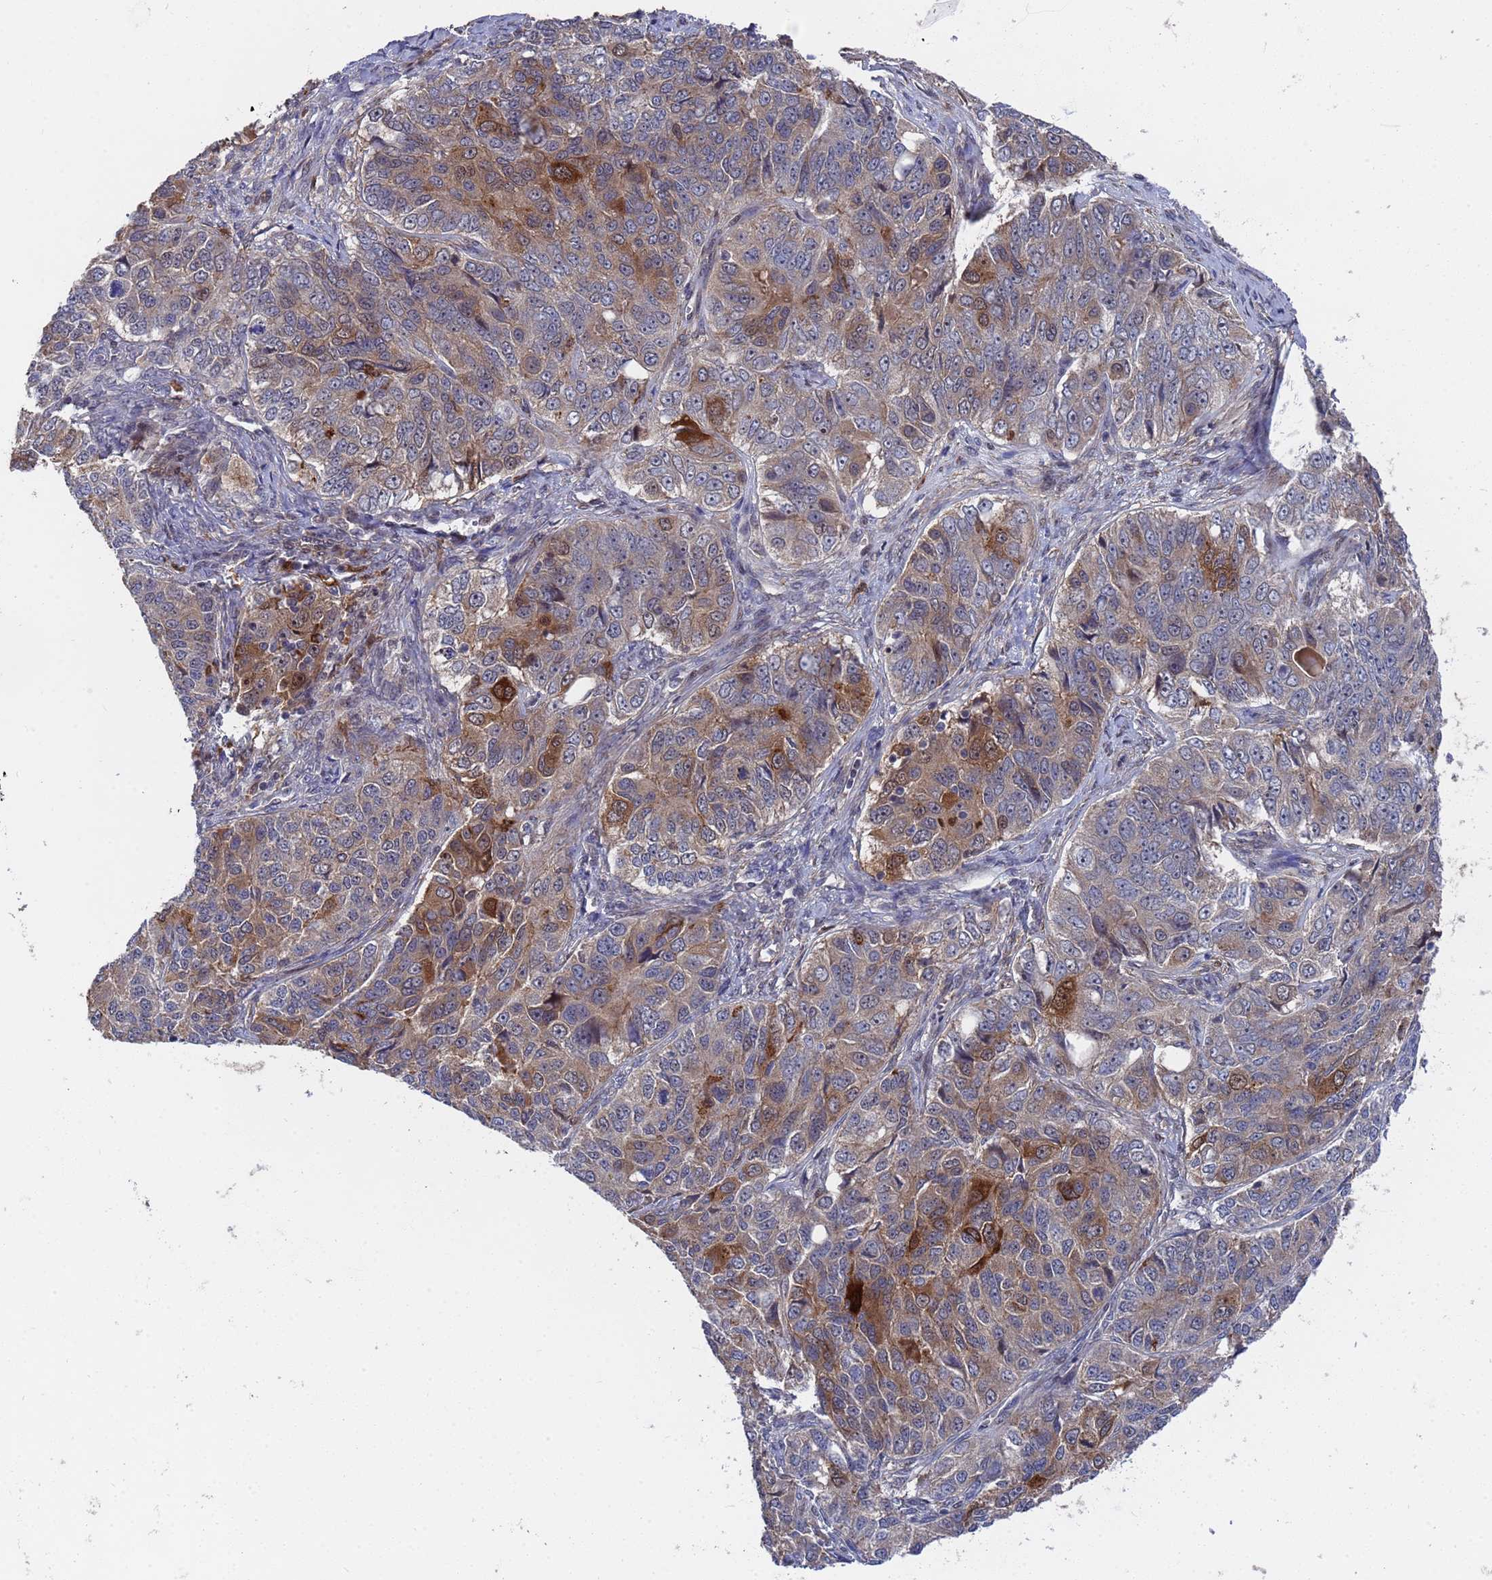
{"staining": {"intensity": "strong", "quantity": "<25%", "location": "cytoplasmic/membranous"}, "tissue": "ovarian cancer", "cell_type": "Tumor cells", "image_type": "cancer", "snomed": [{"axis": "morphology", "description": "Carcinoma, endometroid"}, {"axis": "topography", "description": "Ovary"}], "caption": "Immunohistochemical staining of human endometroid carcinoma (ovarian) exhibits medium levels of strong cytoplasmic/membranous protein expression in about <25% of tumor cells.", "gene": "TMBIM6", "patient": {"sex": "female", "age": 51}}